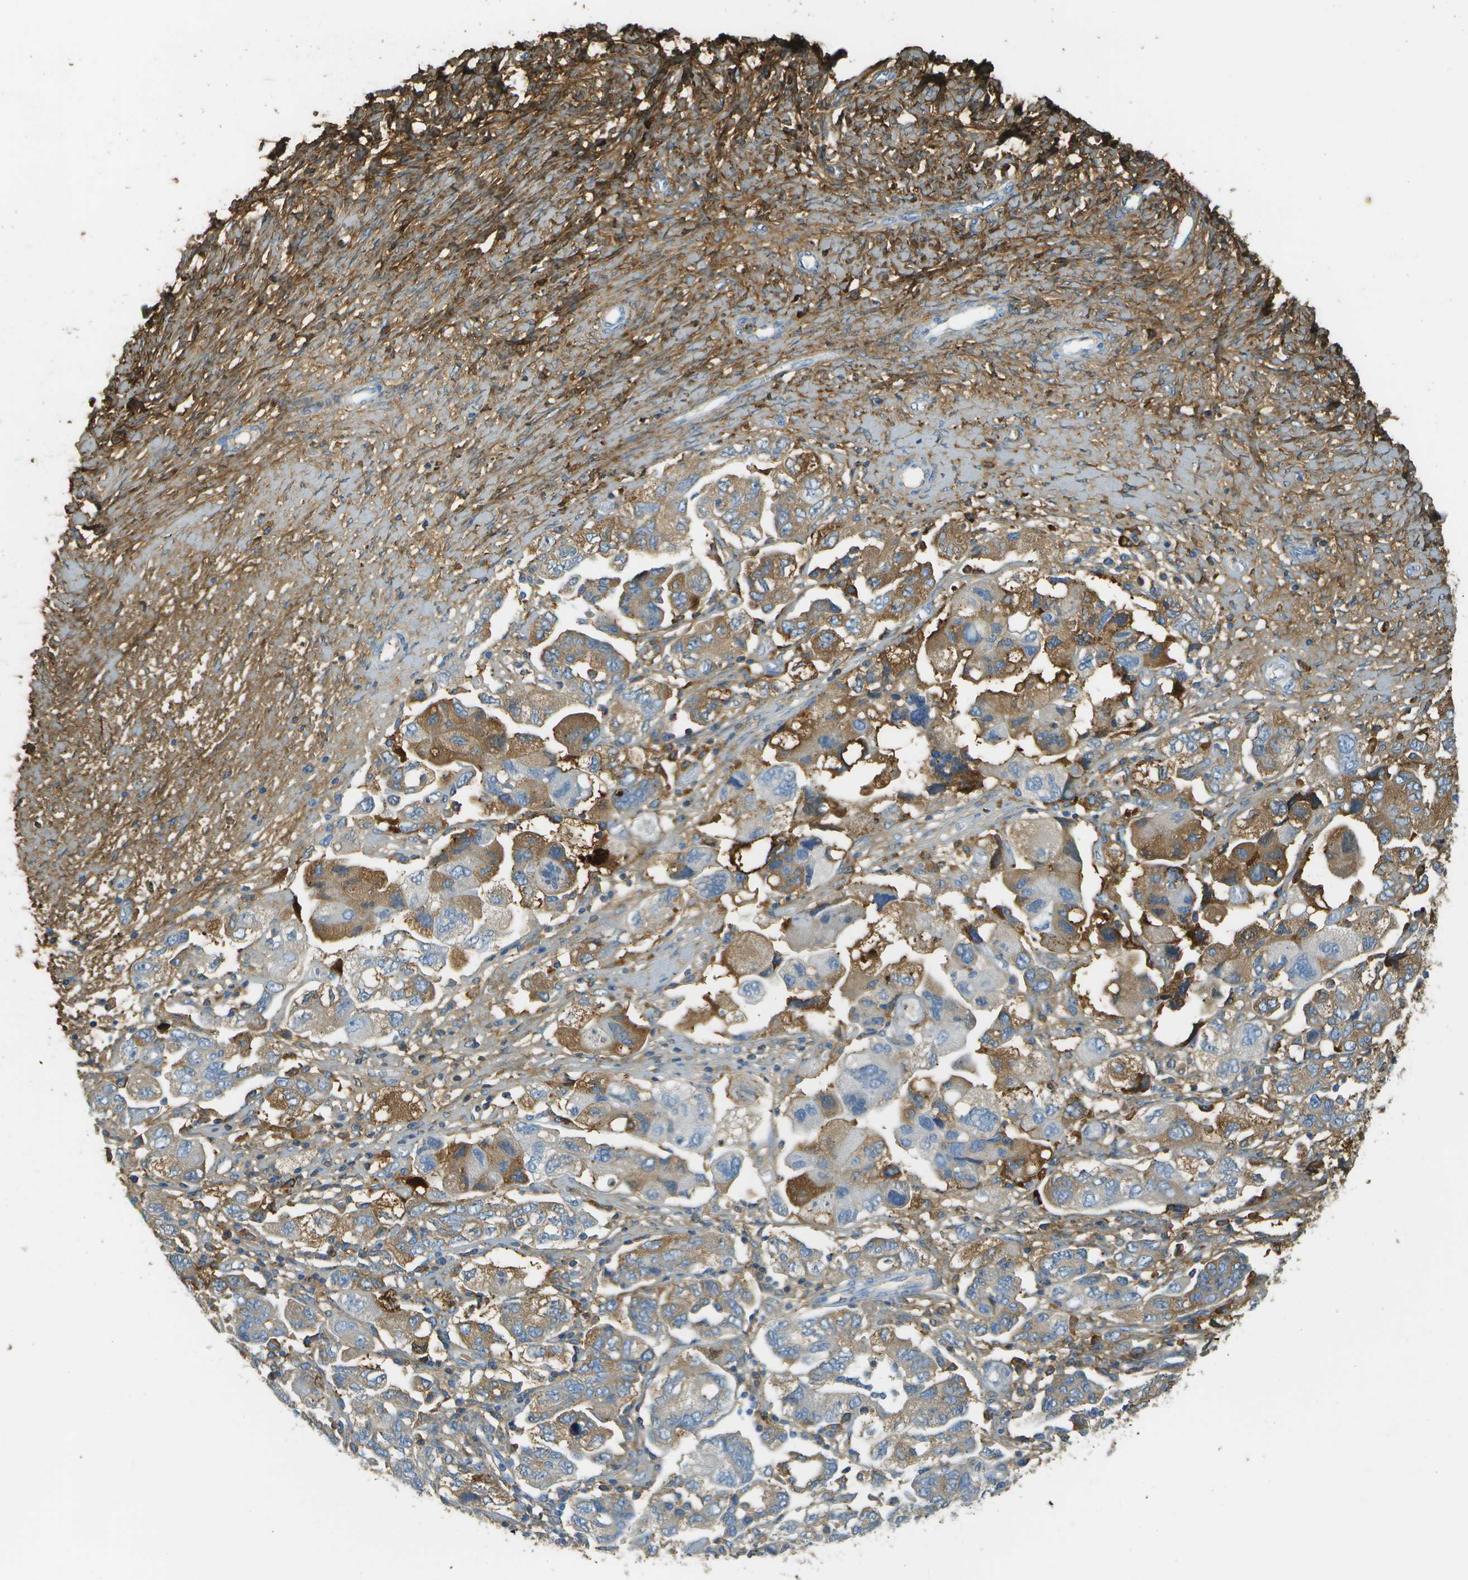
{"staining": {"intensity": "moderate", "quantity": "<25%", "location": "cytoplasmic/membranous"}, "tissue": "ovarian cancer", "cell_type": "Tumor cells", "image_type": "cancer", "snomed": [{"axis": "morphology", "description": "Carcinoma, NOS"}, {"axis": "morphology", "description": "Cystadenocarcinoma, serous, NOS"}, {"axis": "topography", "description": "Ovary"}], "caption": "There is low levels of moderate cytoplasmic/membranous positivity in tumor cells of ovarian cancer (carcinoma), as demonstrated by immunohistochemical staining (brown color).", "gene": "DCN", "patient": {"sex": "female", "age": 69}}